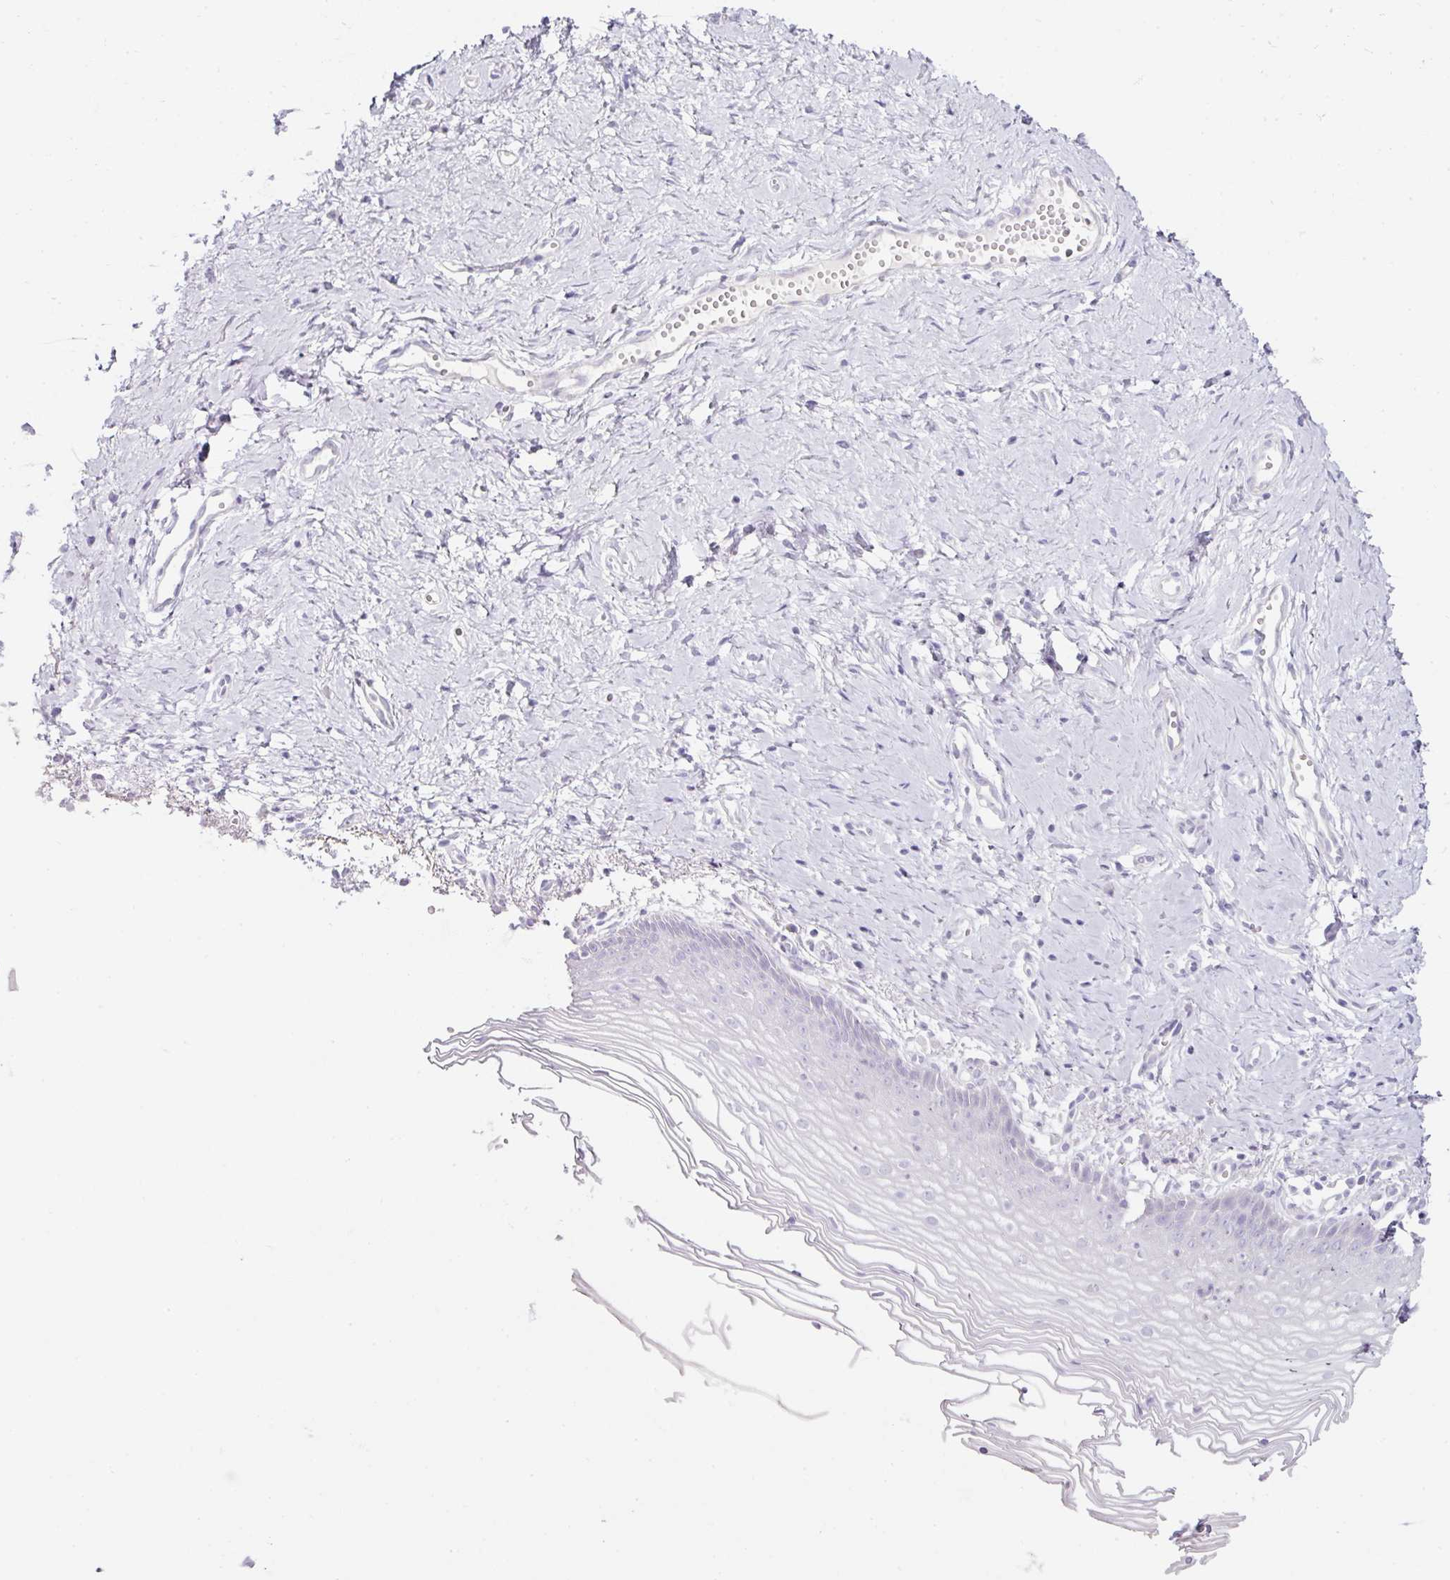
{"staining": {"intensity": "negative", "quantity": "none", "location": "none"}, "tissue": "vagina", "cell_type": "Squamous epithelial cells", "image_type": "normal", "snomed": [{"axis": "morphology", "description": "Normal tissue, NOS"}, {"axis": "topography", "description": "Vagina"}], "caption": "Immunohistochemistry (IHC) histopathology image of benign human vagina stained for a protein (brown), which shows no staining in squamous epithelial cells. (DAB IHC visualized using brightfield microscopy, high magnification).", "gene": "SLC2A2", "patient": {"sex": "female", "age": 56}}